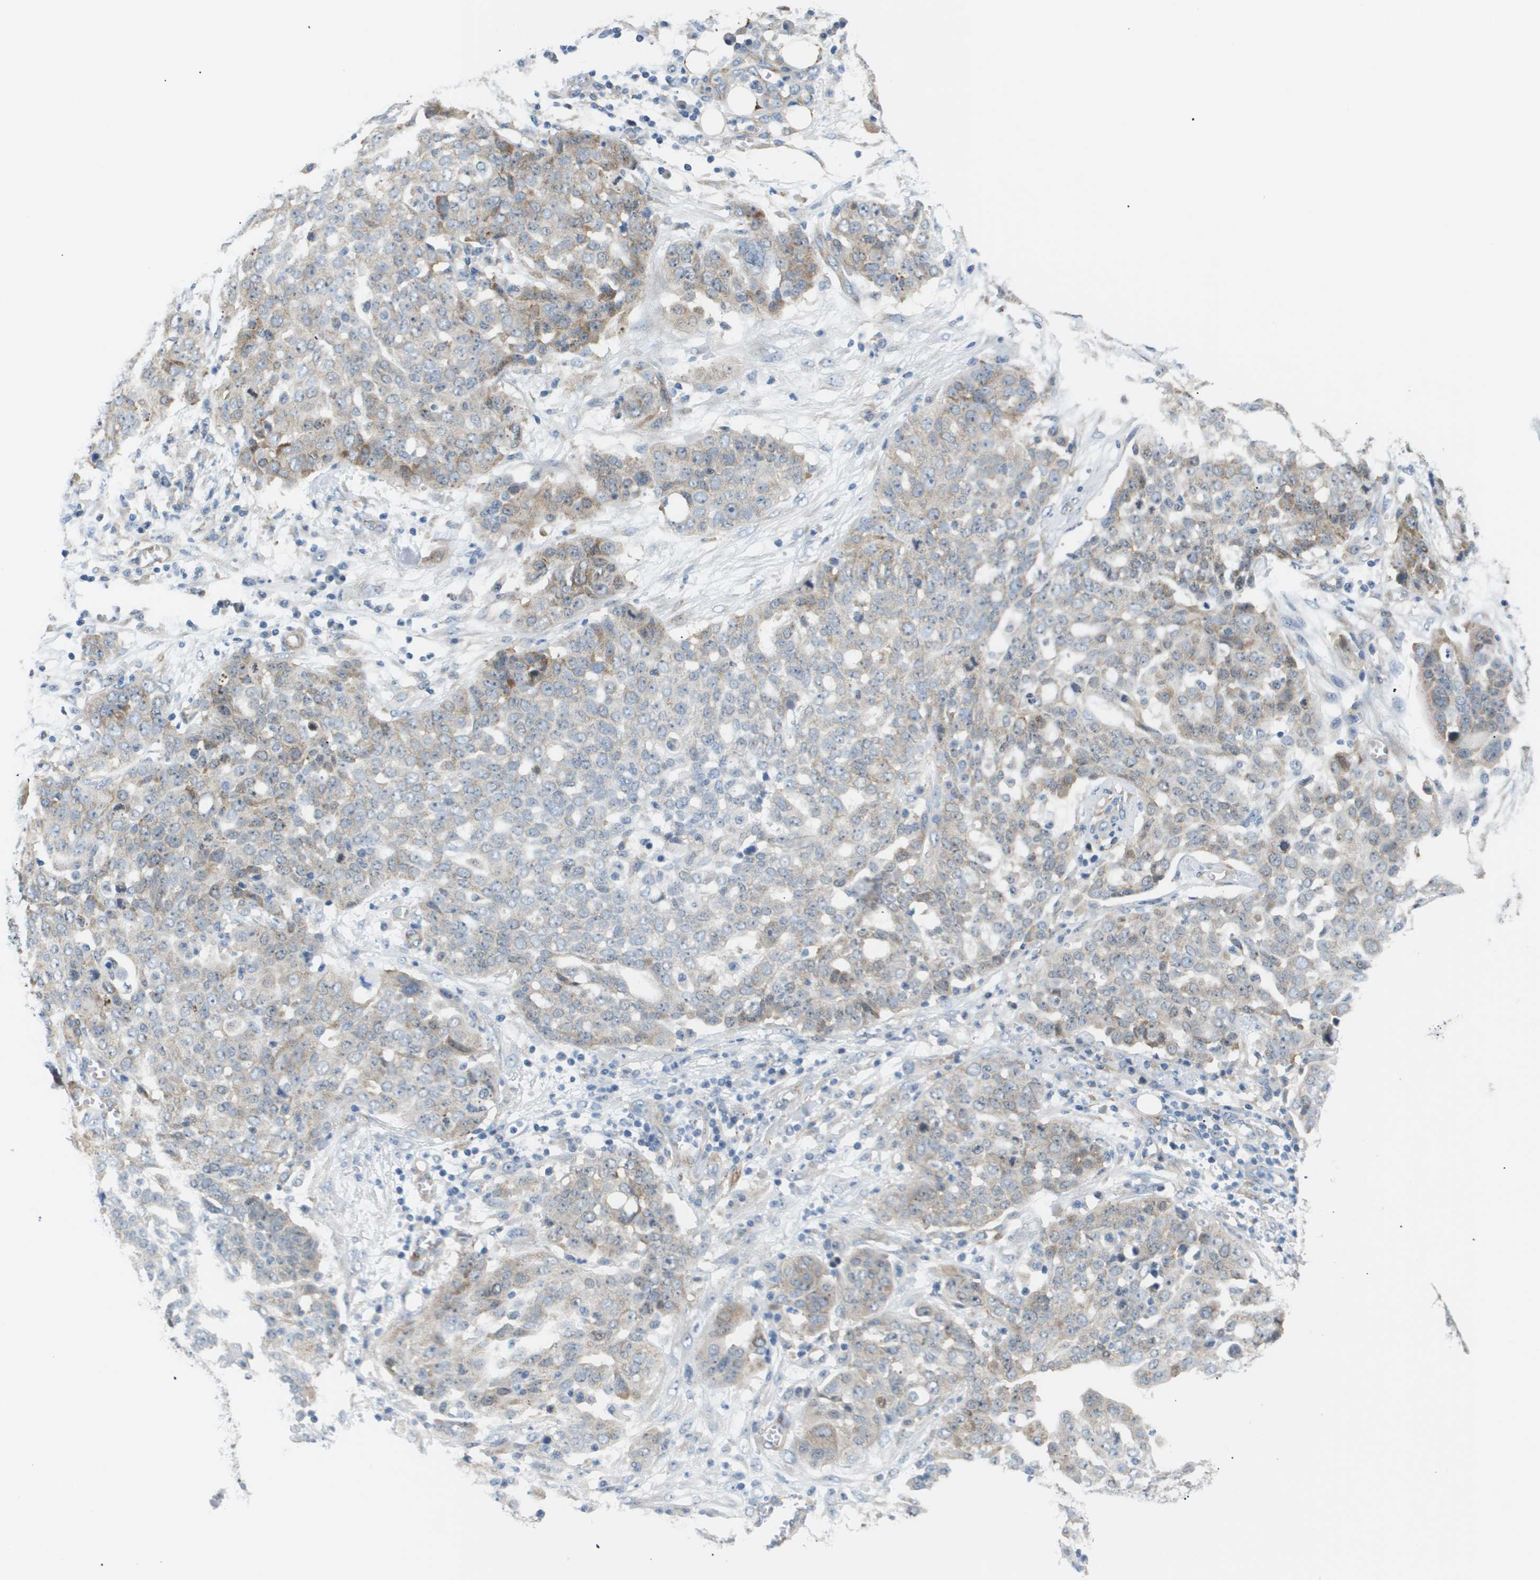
{"staining": {"intensity": "moderate", "quantity": "<25%", "location": "cytoplasmic/membranous"}, "tissue": "ovarian cancer", "cell_type": "Tumor cells", "image_type": "cancer", "snomed": [{"axis": "morphology", "description": "Cystadenocarcinoma, serous, NOS"}, {"axis": "topography", "description": "Soft tissue"}, {"axis": "topography", "description": "Ovary"}], "caption": "Human ovarian serous cystadenocarcinoma stained for a protein (brown) displays moderate cytoplasmic/membranous positive expression in approximately <25% of tumor cells.", "gene": "OTUD5", "patient": {"sex": "female", "age": 57}}